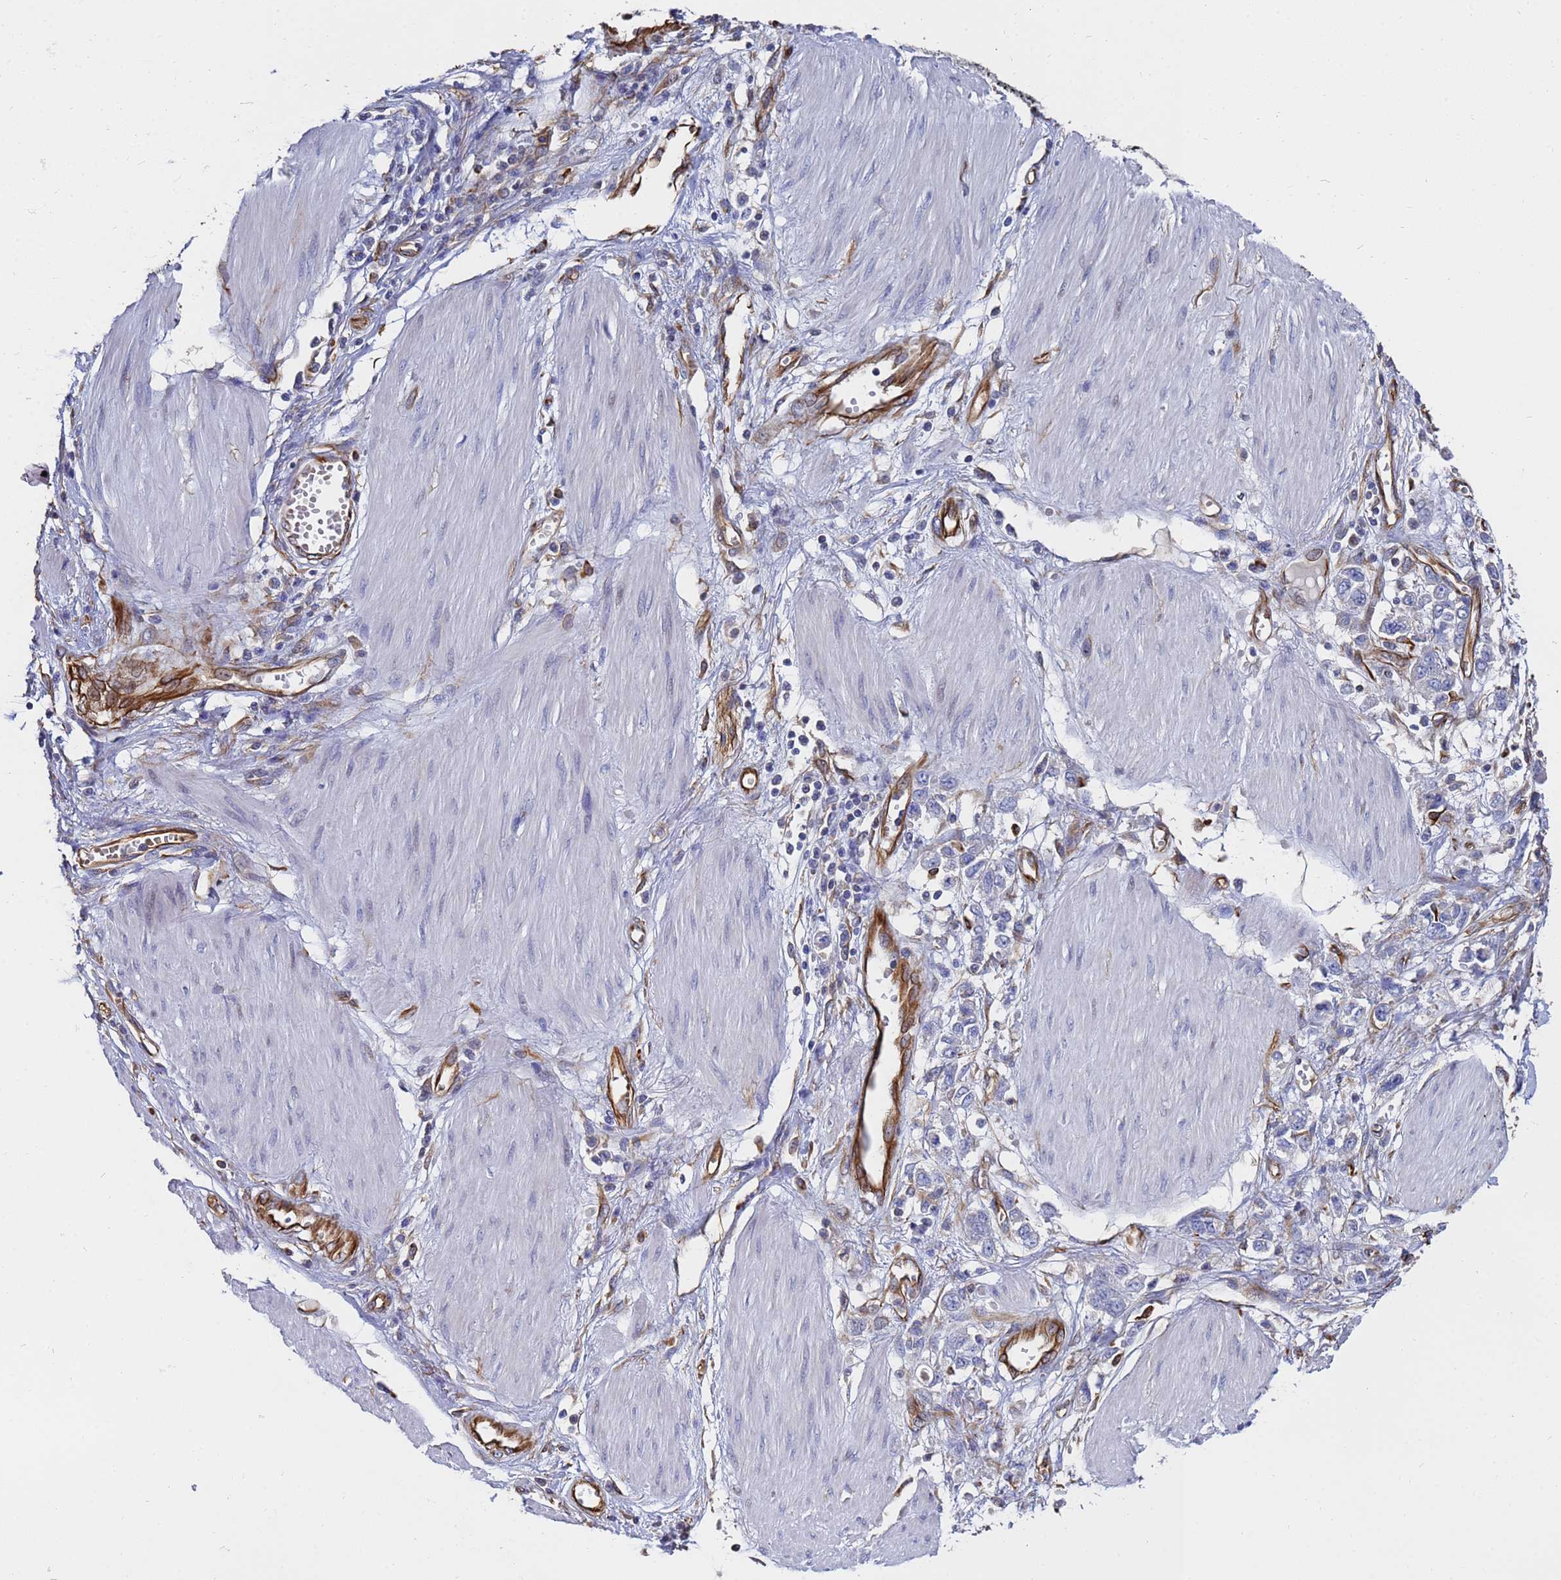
{"staining": {"intensity": "negative", "quantity": "none", "location": "none"}, "tissue": "stomach cancer", "cell_type": "Tumor cells", "image_type": "cancer", "snomed": [{"axis": "morphology", "description": "Adenocarcinoma, NOS"}, {"axis": "topography", "description": "Stomach"}], "caption": "Immunohistochemical staining of stomach cancer (adenocarcinoma) shows no significant expression in tumor cells. Brightfield microscopy of IHC stained with DAB (3,3'-diaminobenzidine) (brown) and hematoxylin (blue), captured at high magnification.", "gene": "SYT13", "patient": {"sex": "female", "age": 76}}